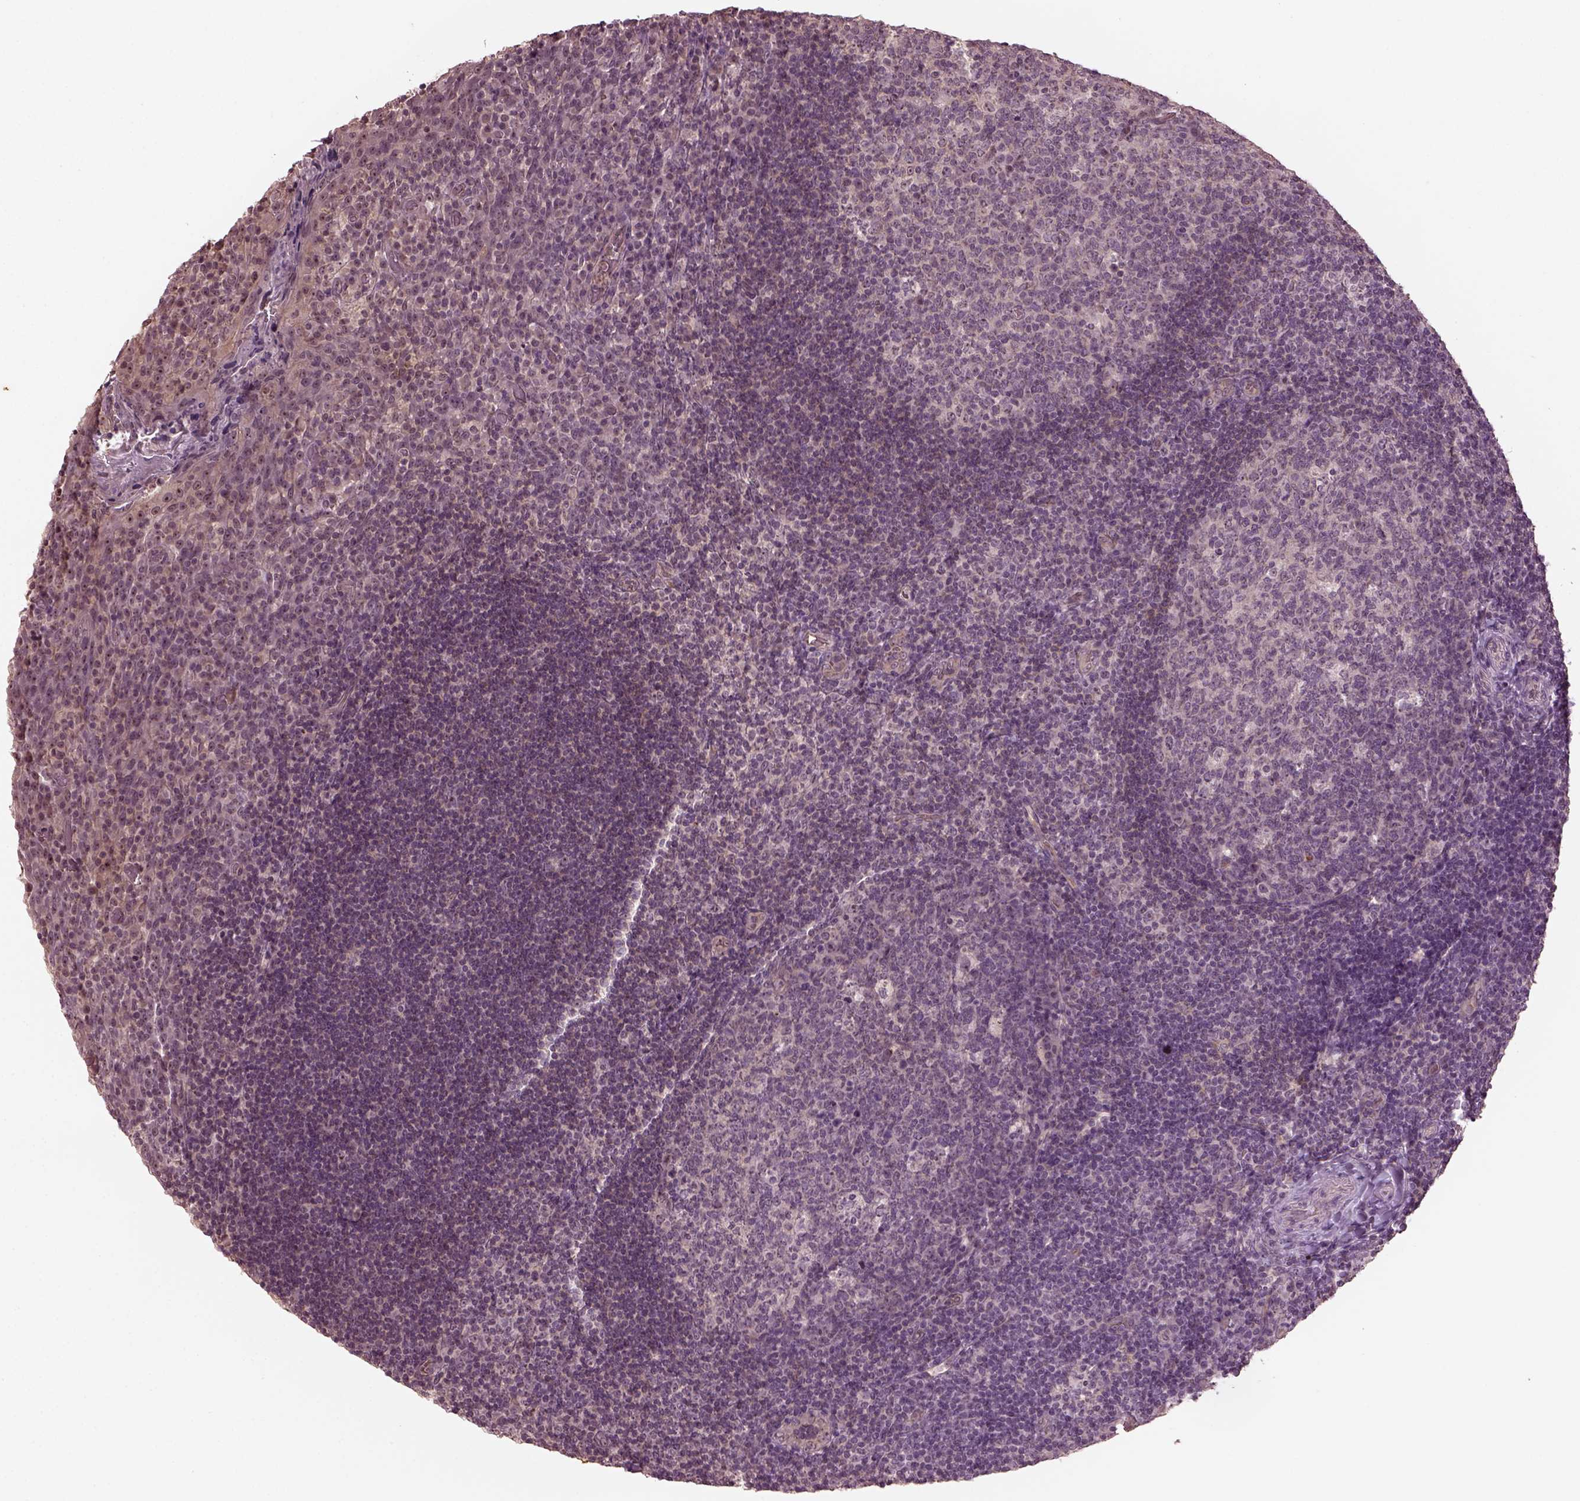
{"staining": {"intensity": "moderate", "quantity": "<25%", "location": "nuclear"}, "tissue": "tonsil", "cell_type": "Germinal center cells", "image_type": "normal", "snomed": [{"axis": "morphology", "description": "Normal tissue, NOS"}, {"axis": "topography", "description": "Tonsil"}], "caption": "Immunohistochemical staining of benign human tonsil exhibits moderate nuclear protein staining in about <25% of germinal center cells. The staining was performed using DAB (3,3'-diaminobenzidine) to visualize the protein expression in brown, while the nuclei were stained in blue with hematoxylin (Magnification: 20x).", "gene": "GNRH1", "patient": {"sex": "male", "age": 17}}